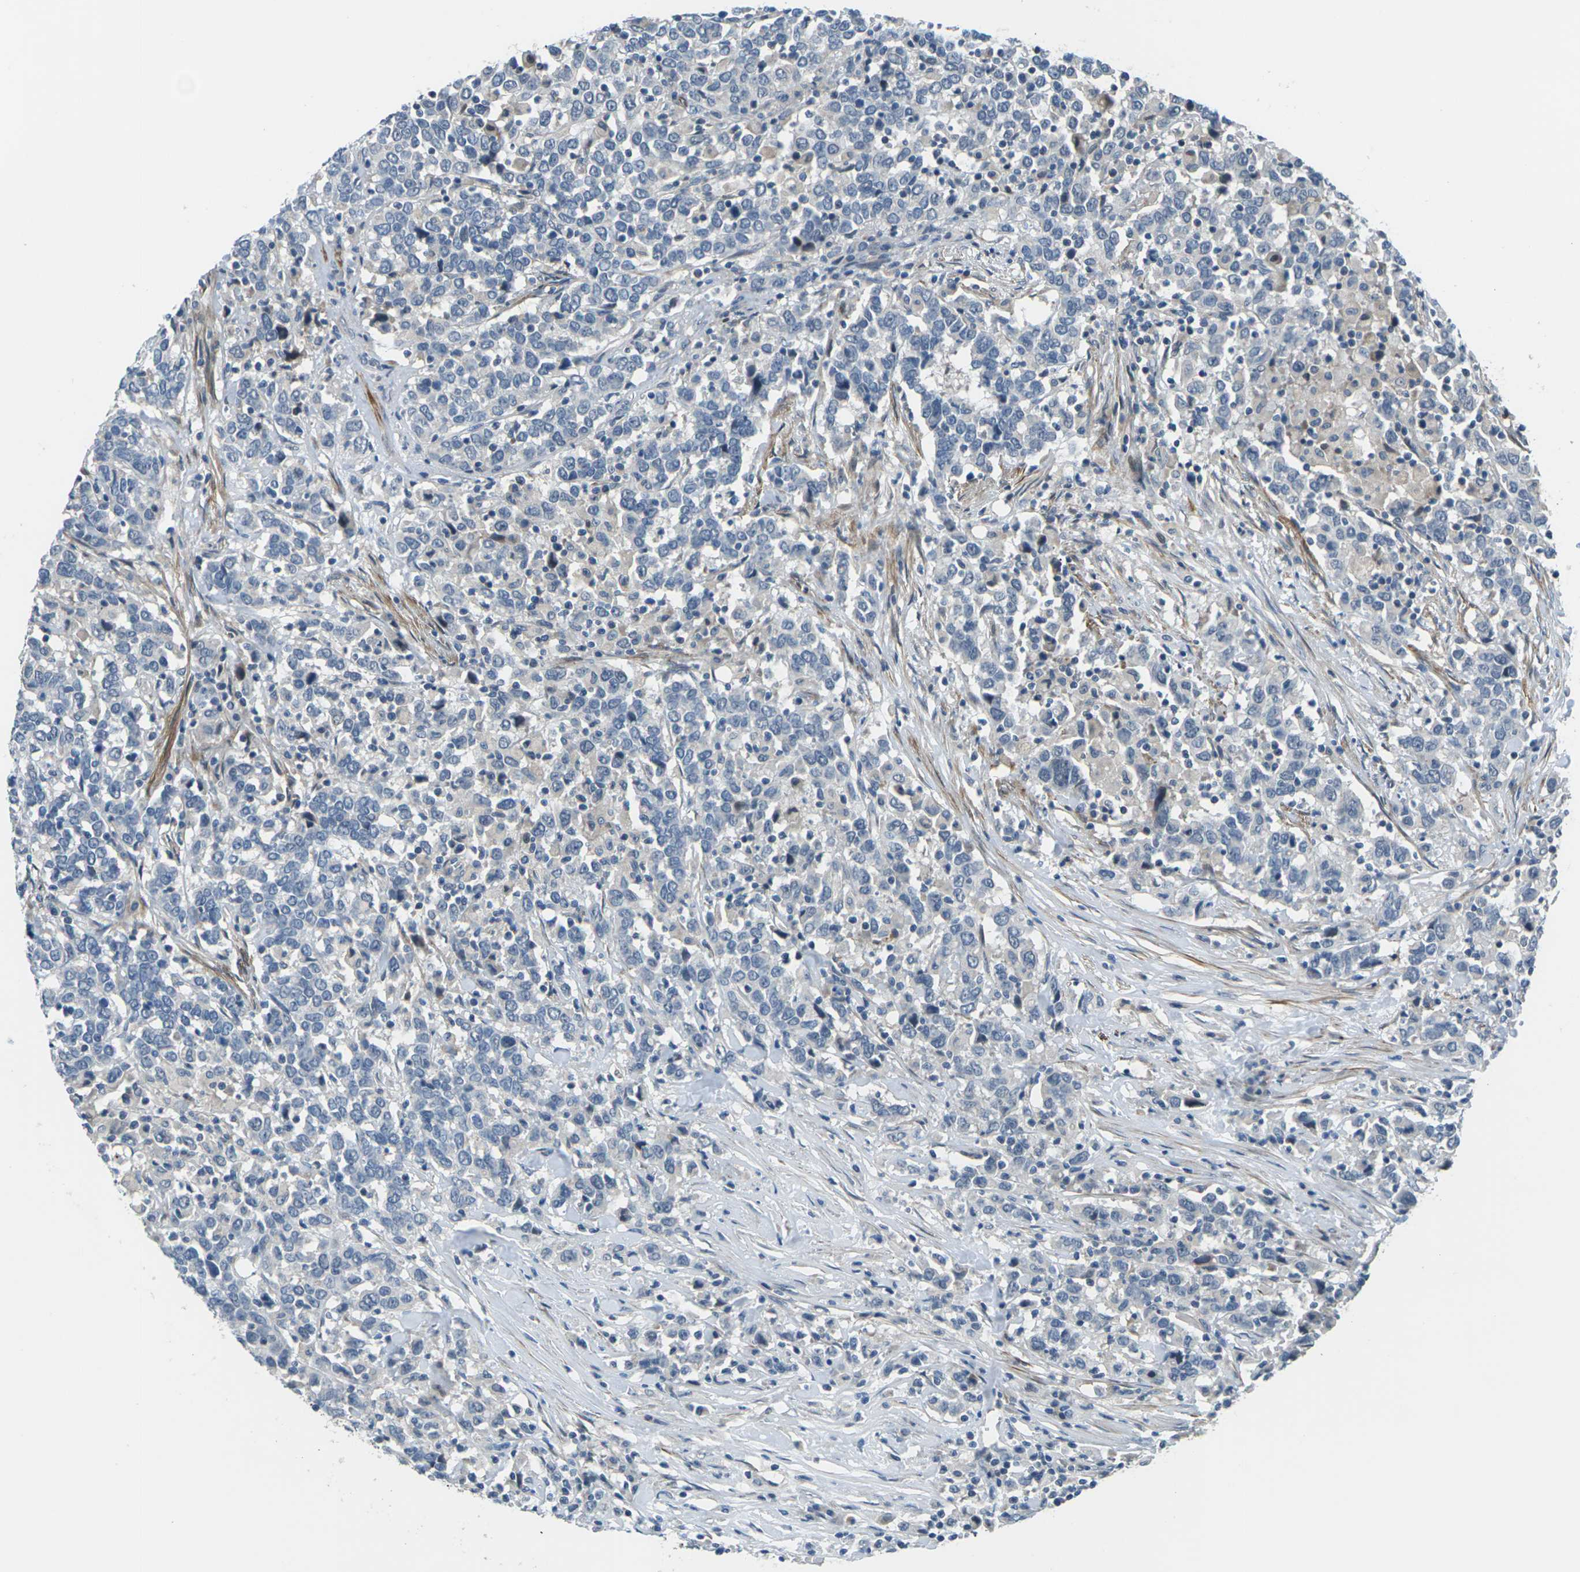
{"staining": {"intensity": "negative", "quantity": "none", "location": "none"}, "tissue": "urothelial cancer", "cell_type": "Tumor cells", "image_type": "cancer", "snomed": [{"axis": "morphology", "description": "Urothelial carcinoma, High grade"}, {"axis": "topography", "description": "Urinary bladder"}], "caption": "This photomicrograph is of high-grade urothelial carcinoma stained with immunohistochemistry (IHC) to label a protein in brown with the nuclei are counter-stained blue. There is no positivity in tumor cells.", "gene": "SLC13A3", "patient": {"sex": "male", "age": 61}}